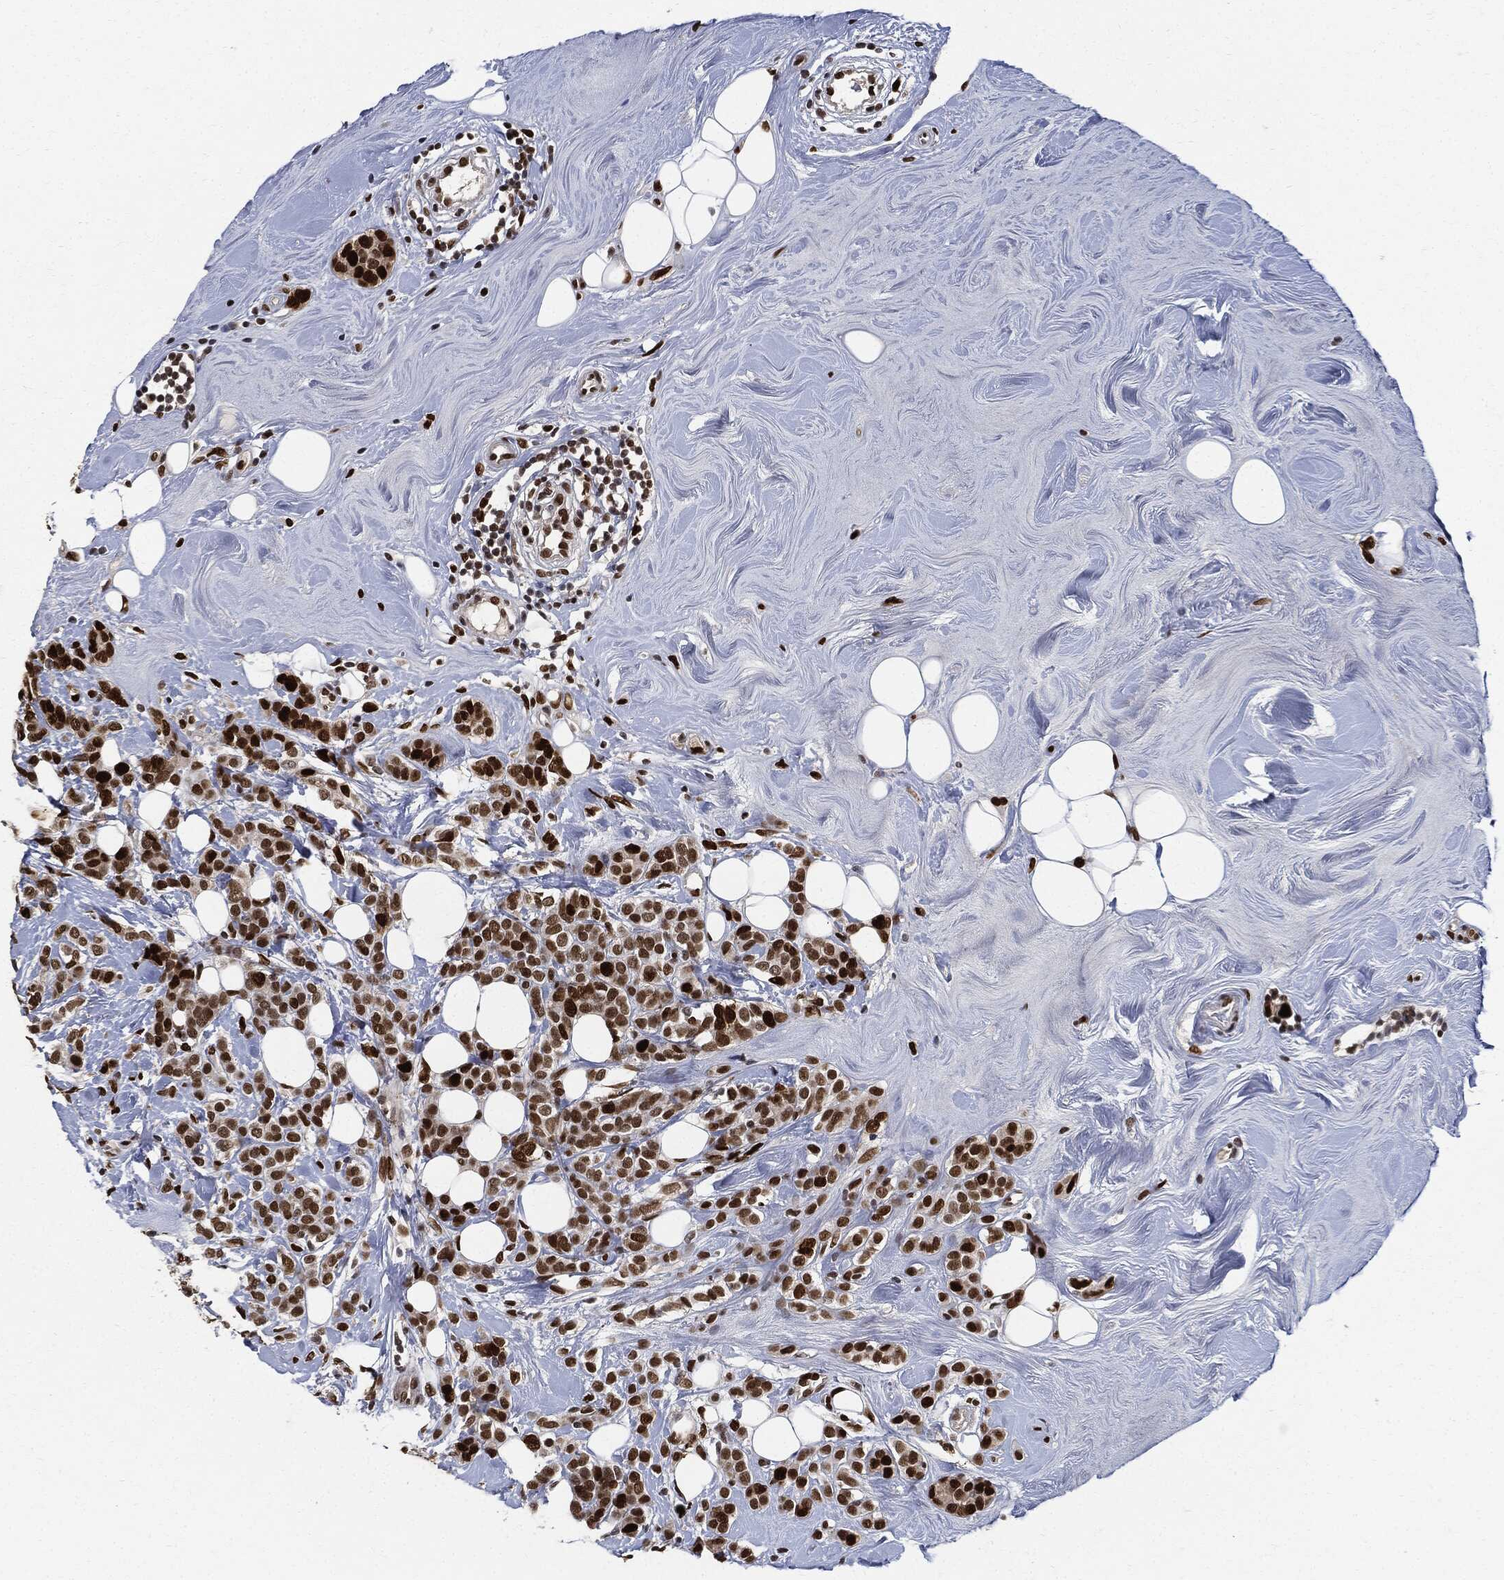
{"staining": {"intensity": "strong", "quantity": ">75%", "location": "nuclear"}, "tissue": "breast cancer", "cell_type": "Tumor cells", "image_type": "cancer", "snomed": [{"axis": "morphology", "description": "Lobular carcinoma"}, {"axis": "topography", "description": "Breast"}], "caption": "Approximately >75% of tumor cells in human breast cancer demonstrate strong nuclear protein staining as visualized by brown immunohistochemical staining.", "gene": "PCNA", "patient": {"sex": "female", "age": 49}}